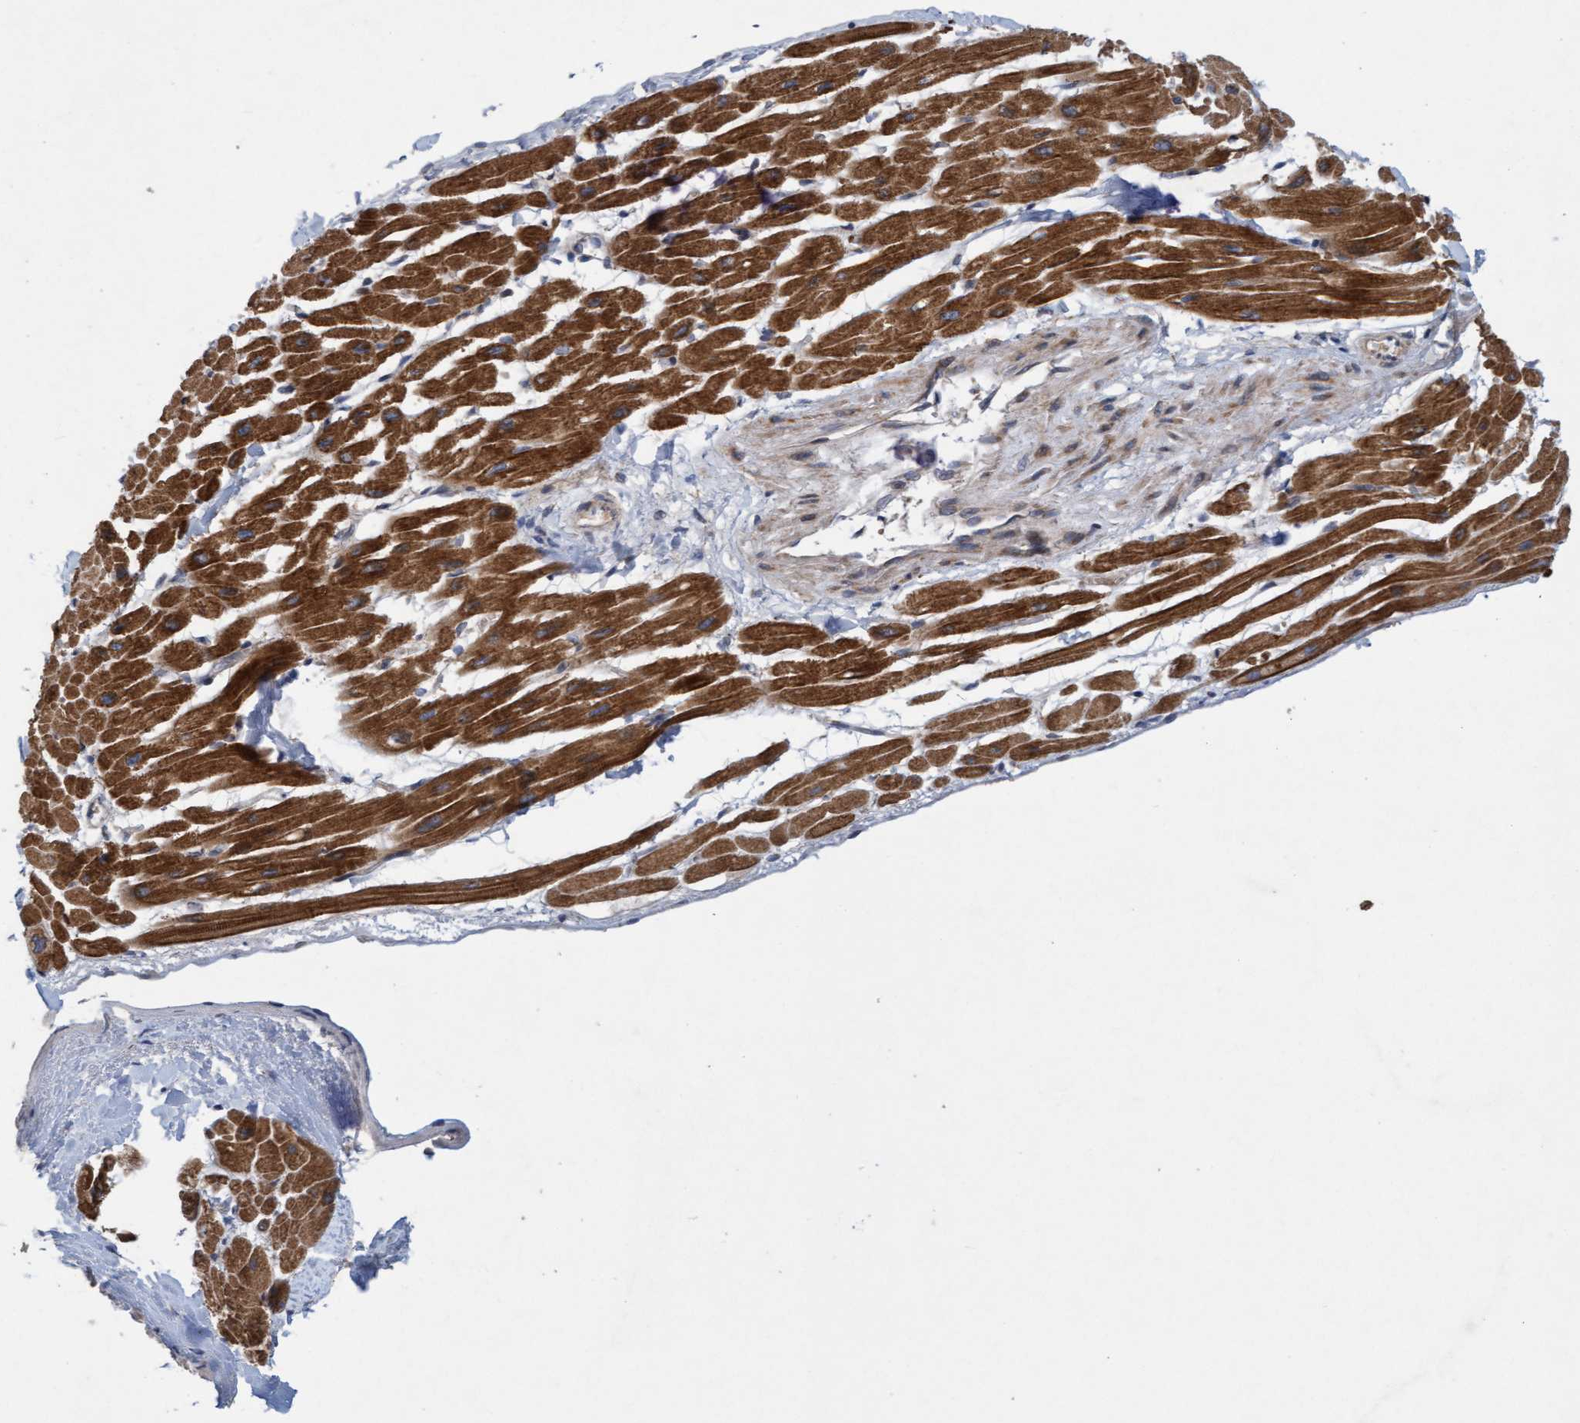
{"staining": {"intensity": "strong", "quantity": ">75%", "location": "cytoplasmic/membranous"}, "tissue": "heart muscle", "cell_type": "Cardiomyocytes", "image_type": "normal", "snomed": [{"axis": "morphology", "description": "Normal tissue, NOS"}, {"axis": "topography", "description": "Heart"}], "caption": "Protein expression analysis of unremarkable human heart muscle reveals strong cytoplasmic/membranous positivity in approximately >75% of cardiomyocytes.", "gene": "DDHD2", "patient": {"sex": "male", "age": 45}}